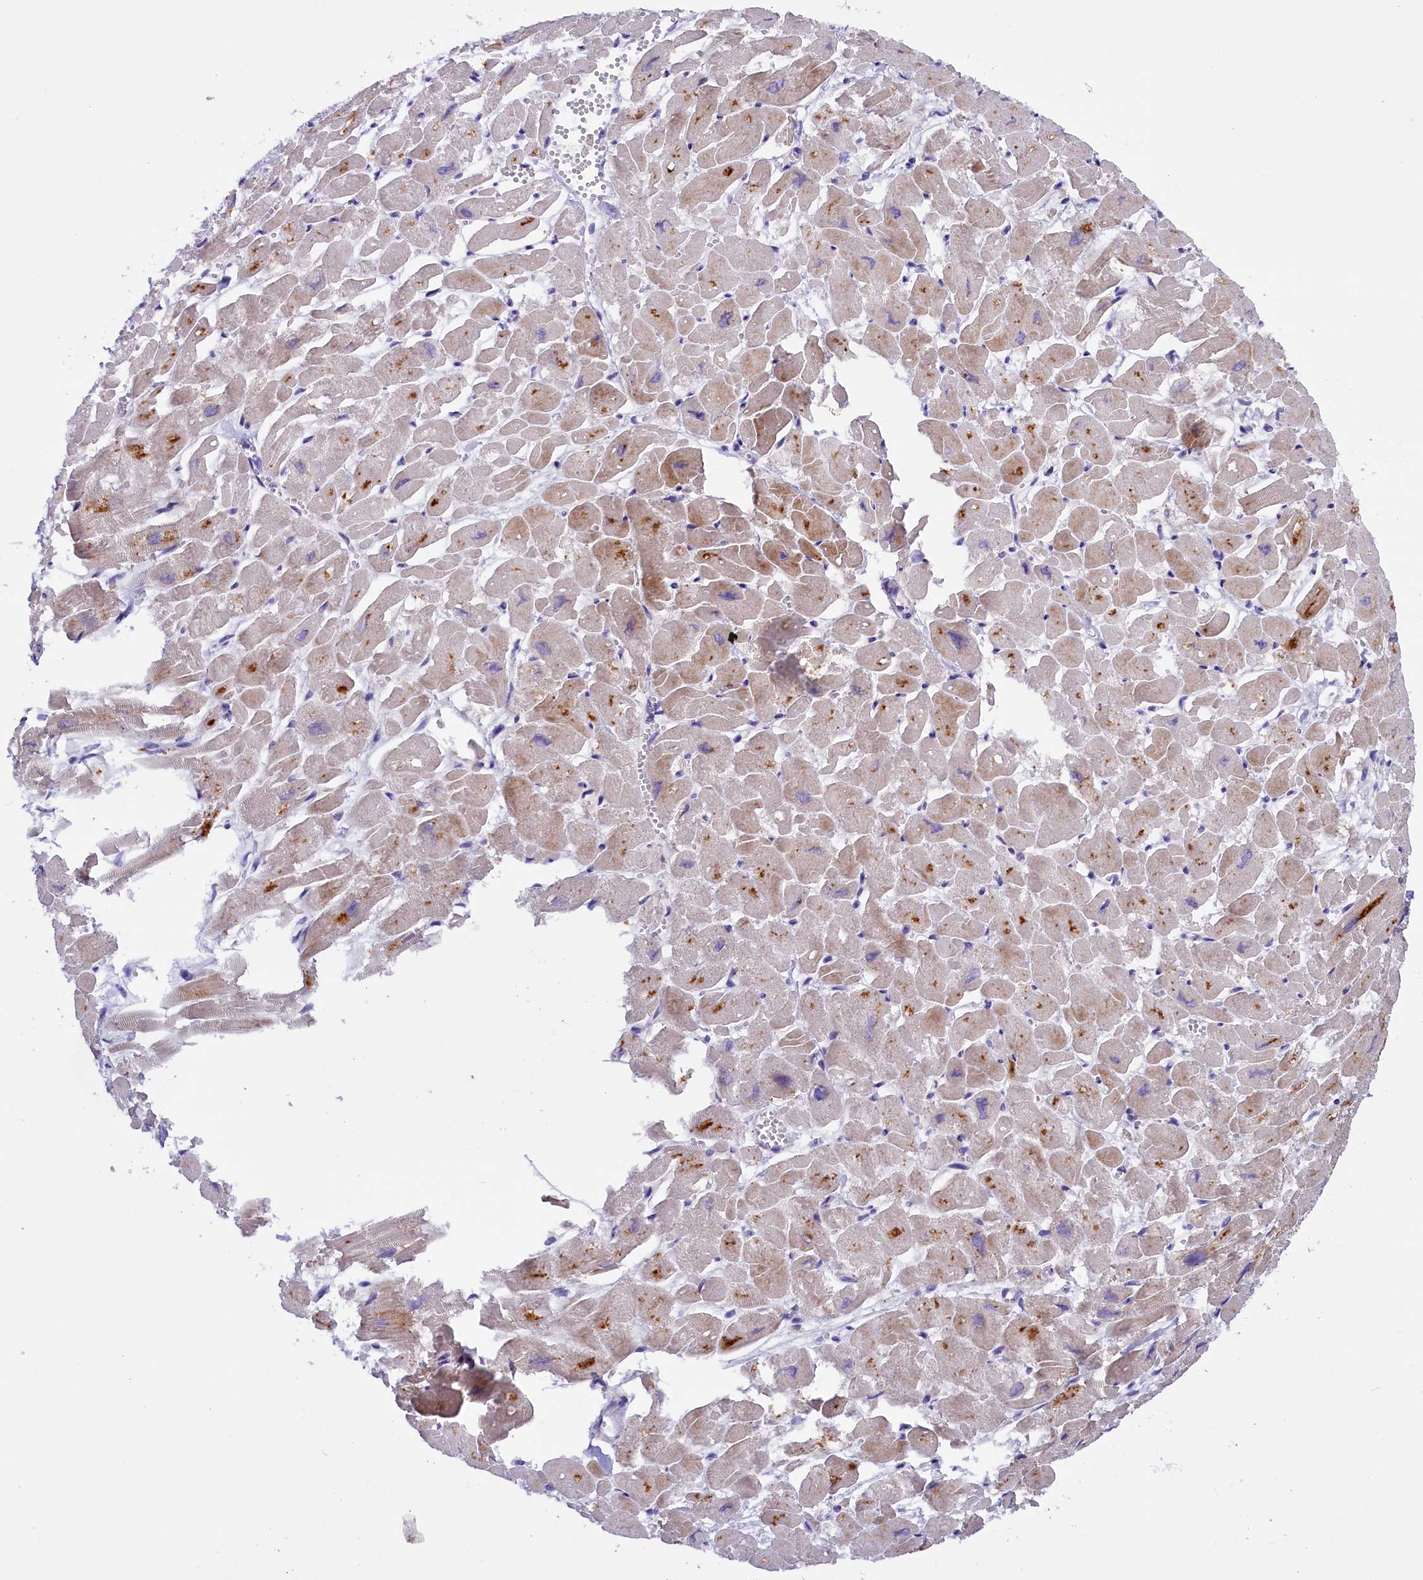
{"staining": {"intensity": "strong", "quantity": "<25%", "location": "cytoplasmic/membranous"}, "tissue": "heart muscle", "cell_type": "Cardiomyocytes", "image_type": "normal", "snomed": [{"axis": "morphology", "description": "Normal tissue, NOS"}, {"axis": "topography", "description": "Heart"}], "caption": "This is an image of immunohistochemistry (IHC) staining of benign heart muscle, which shows strong expression in the cytoplasmic/membranous of cardiomyocytes.", "gene": "RTTN", "patient": {"sex": "male", "age": 54}}